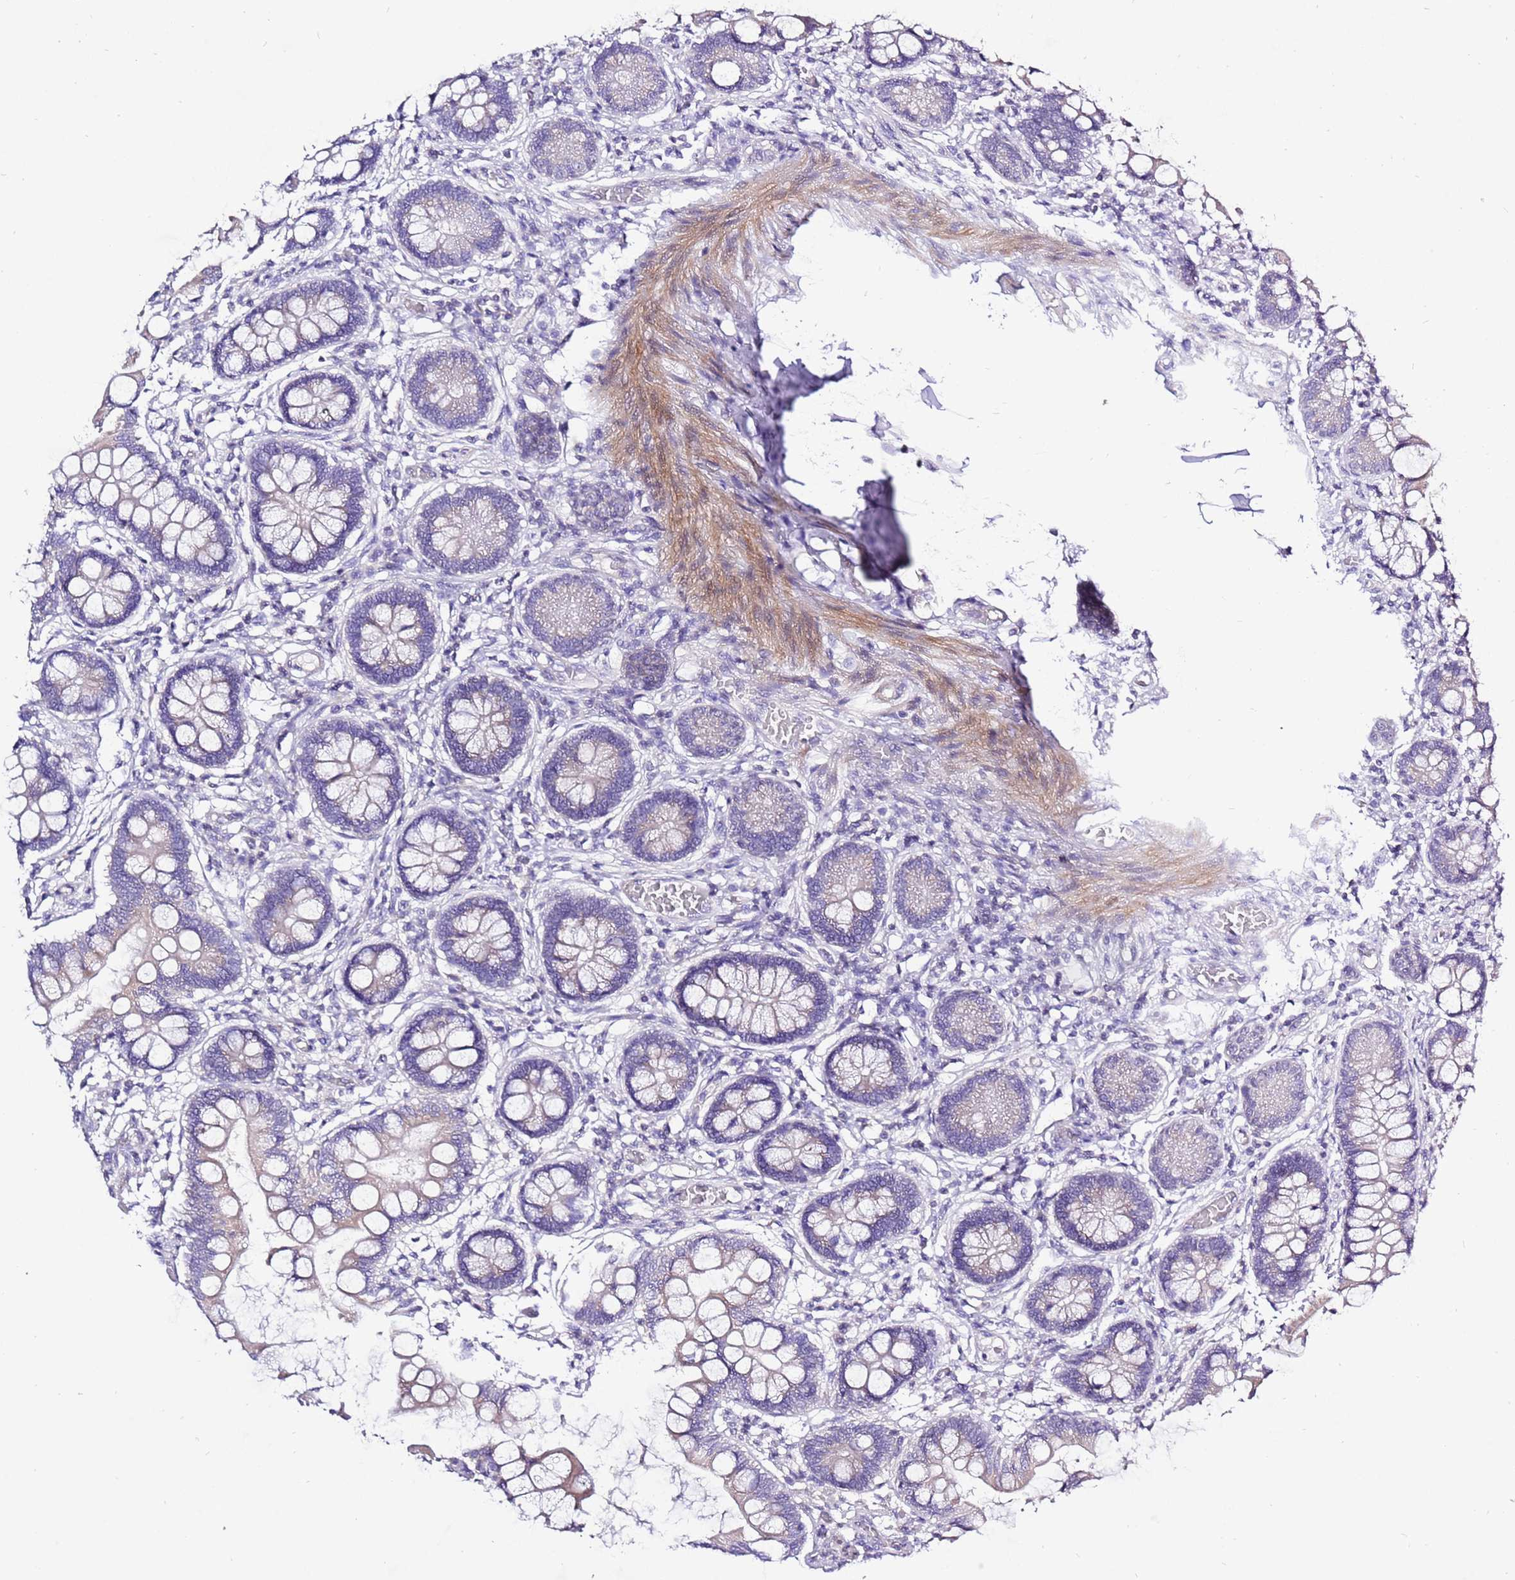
{"staining": {"intensity": "weak", "quantity": "25%-75%", "location": "cytoplasmic/membranous"}, "tissue": "small intestine", "cell_type": "Glandular cells", "image_type": "normal", "snomed": [{"axis": "morphology", "description": "Normal tissue, NOS"}, {"axis": "topography", "description": "Small intestine"}], "caption": "Small intestine stained with immunohistochemistry (IHC) reveals weak cytoplasmic/membranous expression in approximately 25%-75% of glandular cells. (Brightfield microscopy of DAB IHC at high magnification).", "gene": "GLCE", "patient": {"sex": "male", "age": 52}}